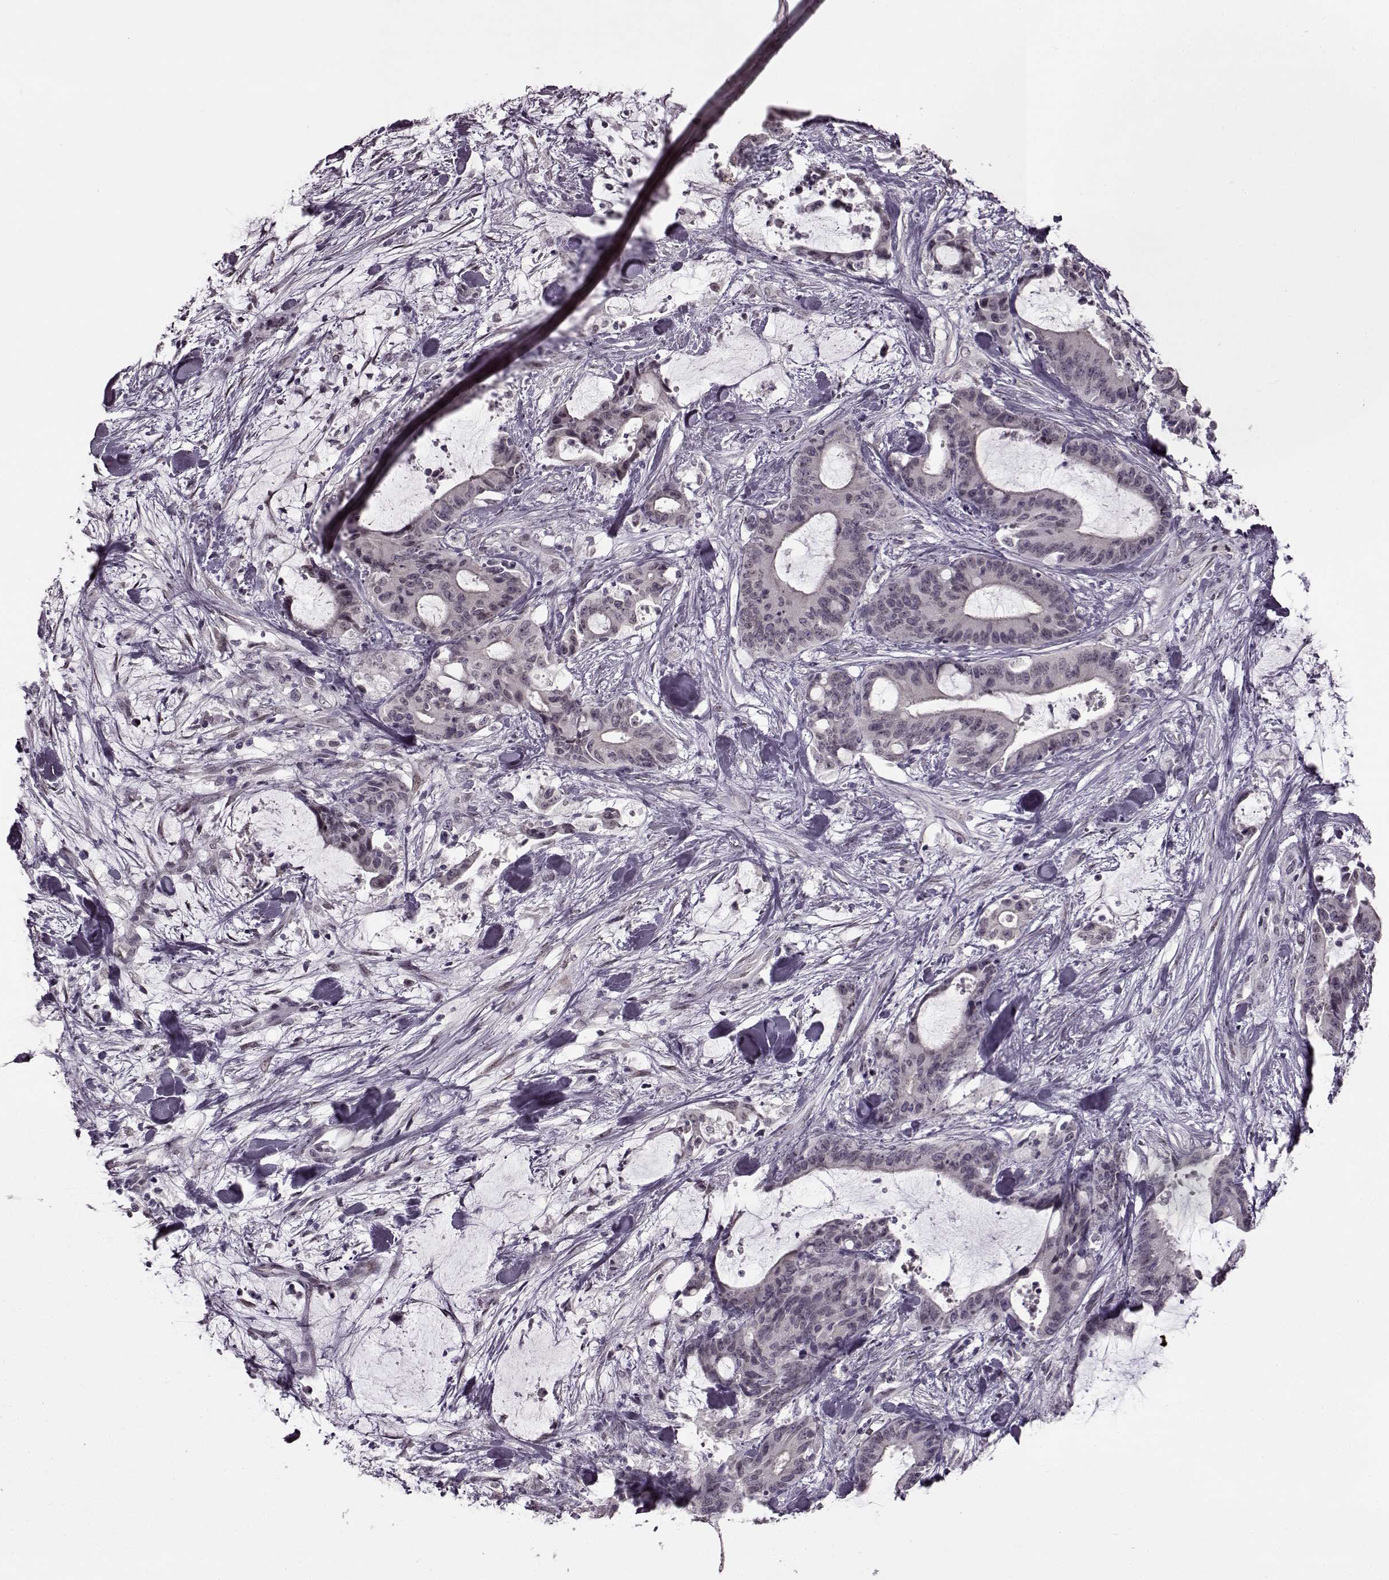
{"staining": {"intensity": "negative", "quantity": "none", "location": "none"}, "tissue": "liver cancer", "cell_type": "Tumor cells", "image_type": "cancer", "snomed": [{"axis": "morphology", "description": "Cholangiocarcinoma"}, {"axis": "topography", "description": "Liver"}], "caption": "A high-resolution micrograph shows IHC staining of cholangiocarcinoma (liver), which shows no significant expression in tumor cells.", "gene": "STX1B", "patient": {"sex": "female", "age": 73}}